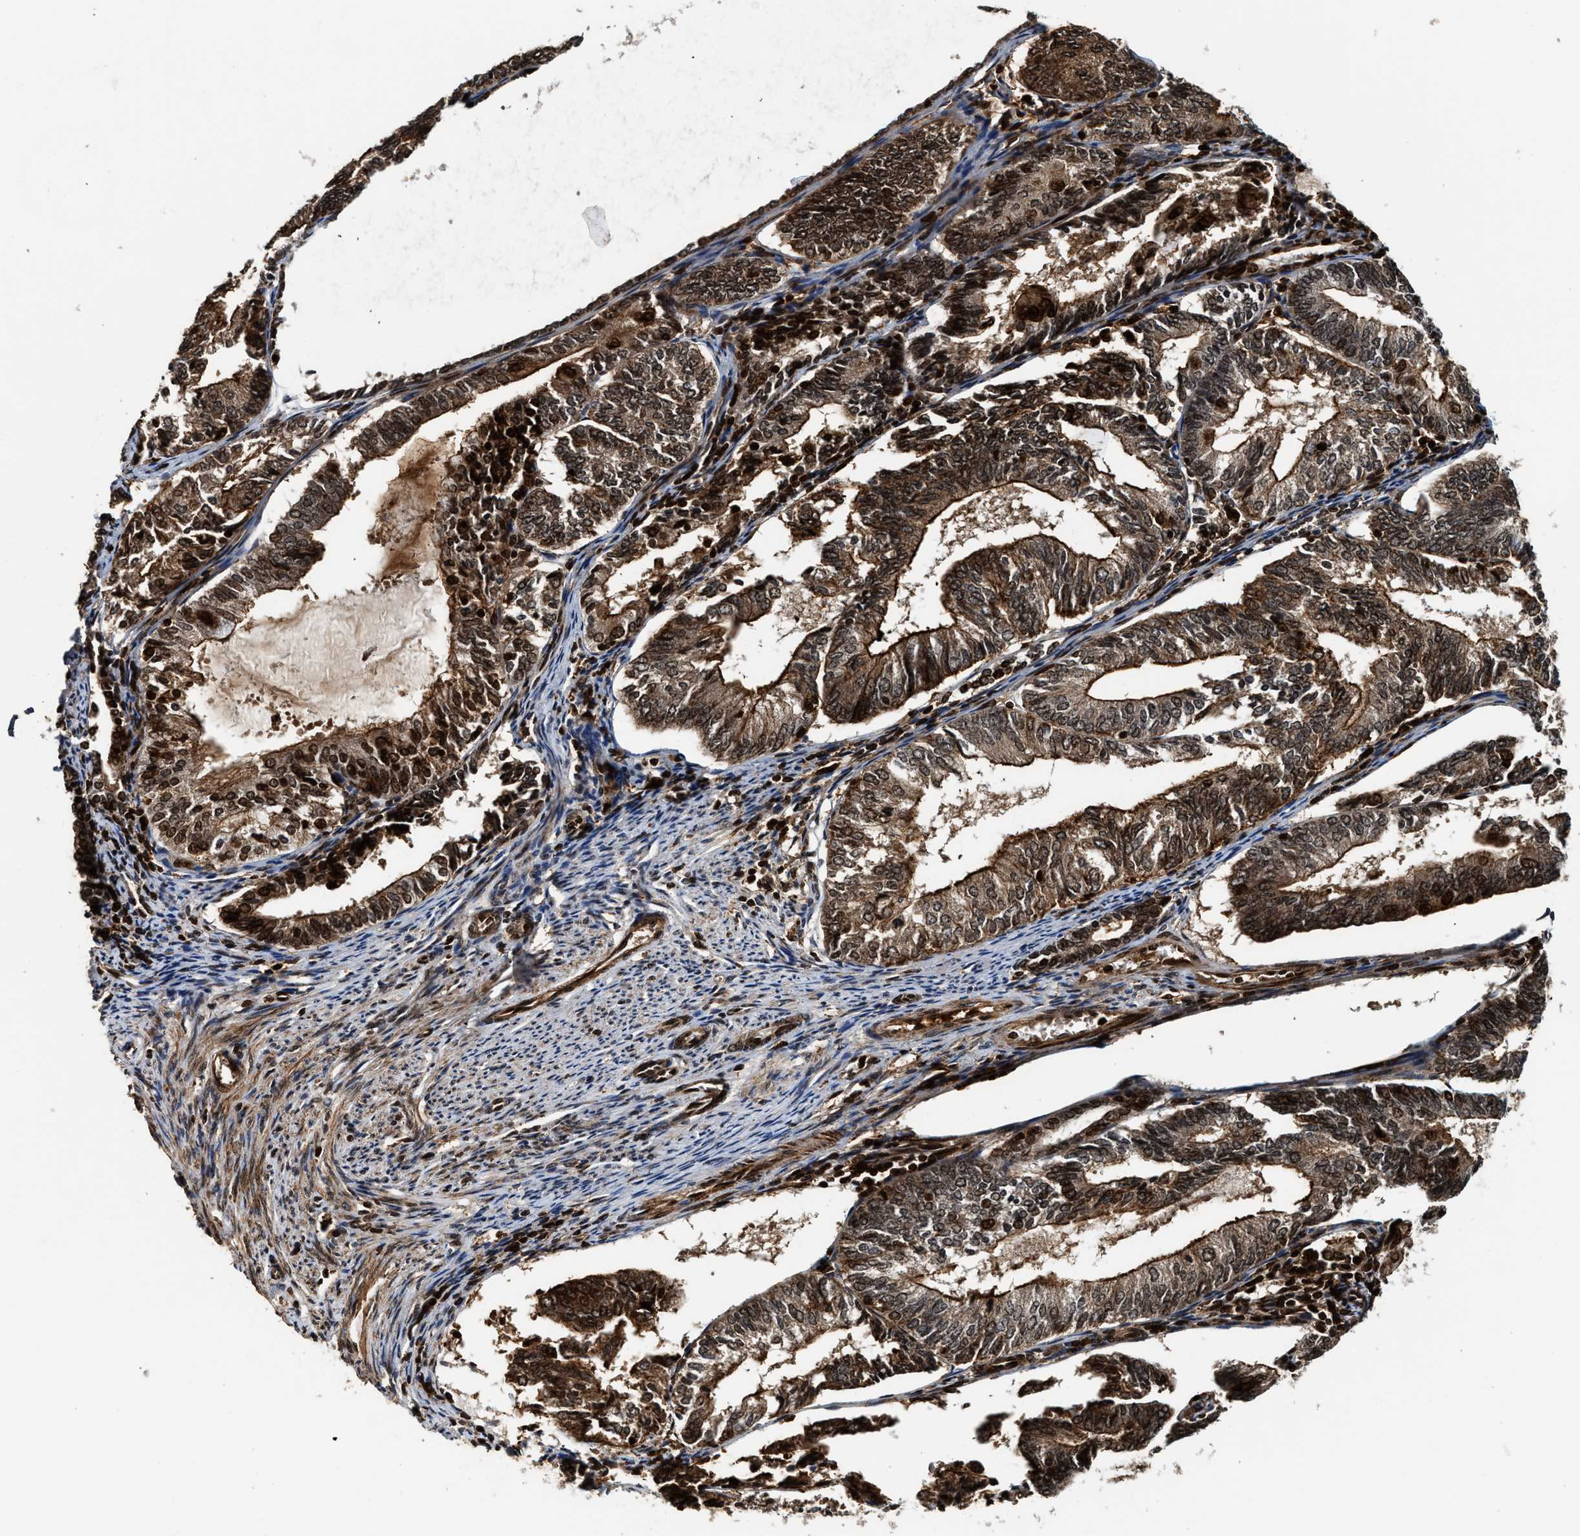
{"staining": {"intensity": "strong", "quantity": ">75%", "location": "cytoplasmic/membranous,nuclear"}, "tissue": "endometrial cancer", "cell_type": "Tumor cells", "image_type": "cancer", "snomed": [{"axis": "morphology", "description": "Adenocarcinoma, NOS"}, {"axis": "topography", "description": "Endometrium"}], "caption": "A histopathology image of endometrial cancer stained for a protein shows strong cytoplasmic/membranous and nuclear brown staining in tumor cells.", "gene": "MDM2", "patient": {"sex": "female", "age": 81}}